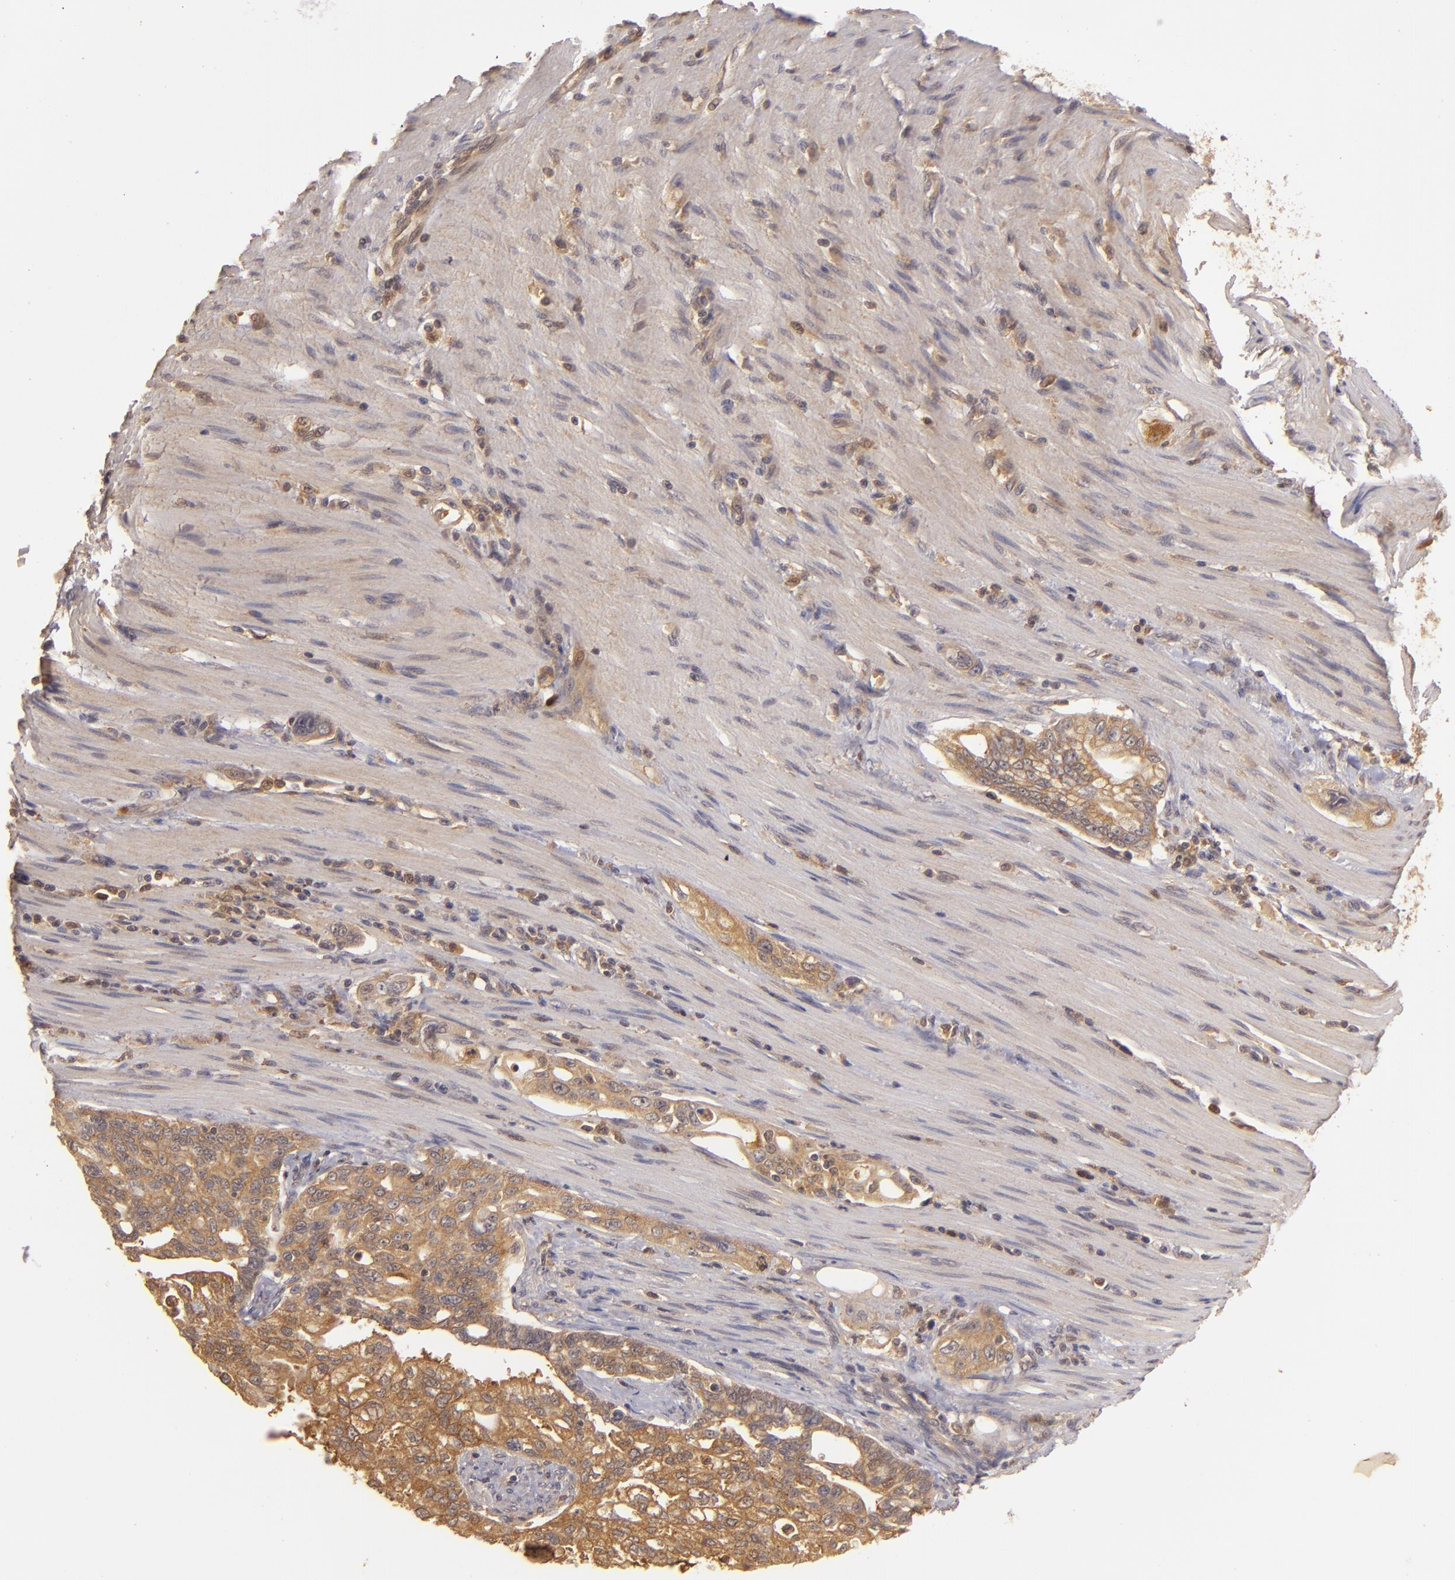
{"staining": {"intensity": "strong", "quantity": ">75%", "location": "cytoplasmic/membranous"}, "tissue": "pancreatic cancer", "cell_type": "Tumor cells", "image_type": "cancer", "snomed": [{"axis": "morphology", "description": "Normal tissue, NOS"}, {"axis": "topography", "description": "Pancreas"}], "caption": "Protein expression analysis of human pancreatic cancer reveals strong cytoplasmic/membranous positivity in about >75% of tumor cells.", "gene": "PRKCD", "patient": {"sex": "male", "age": 42}}